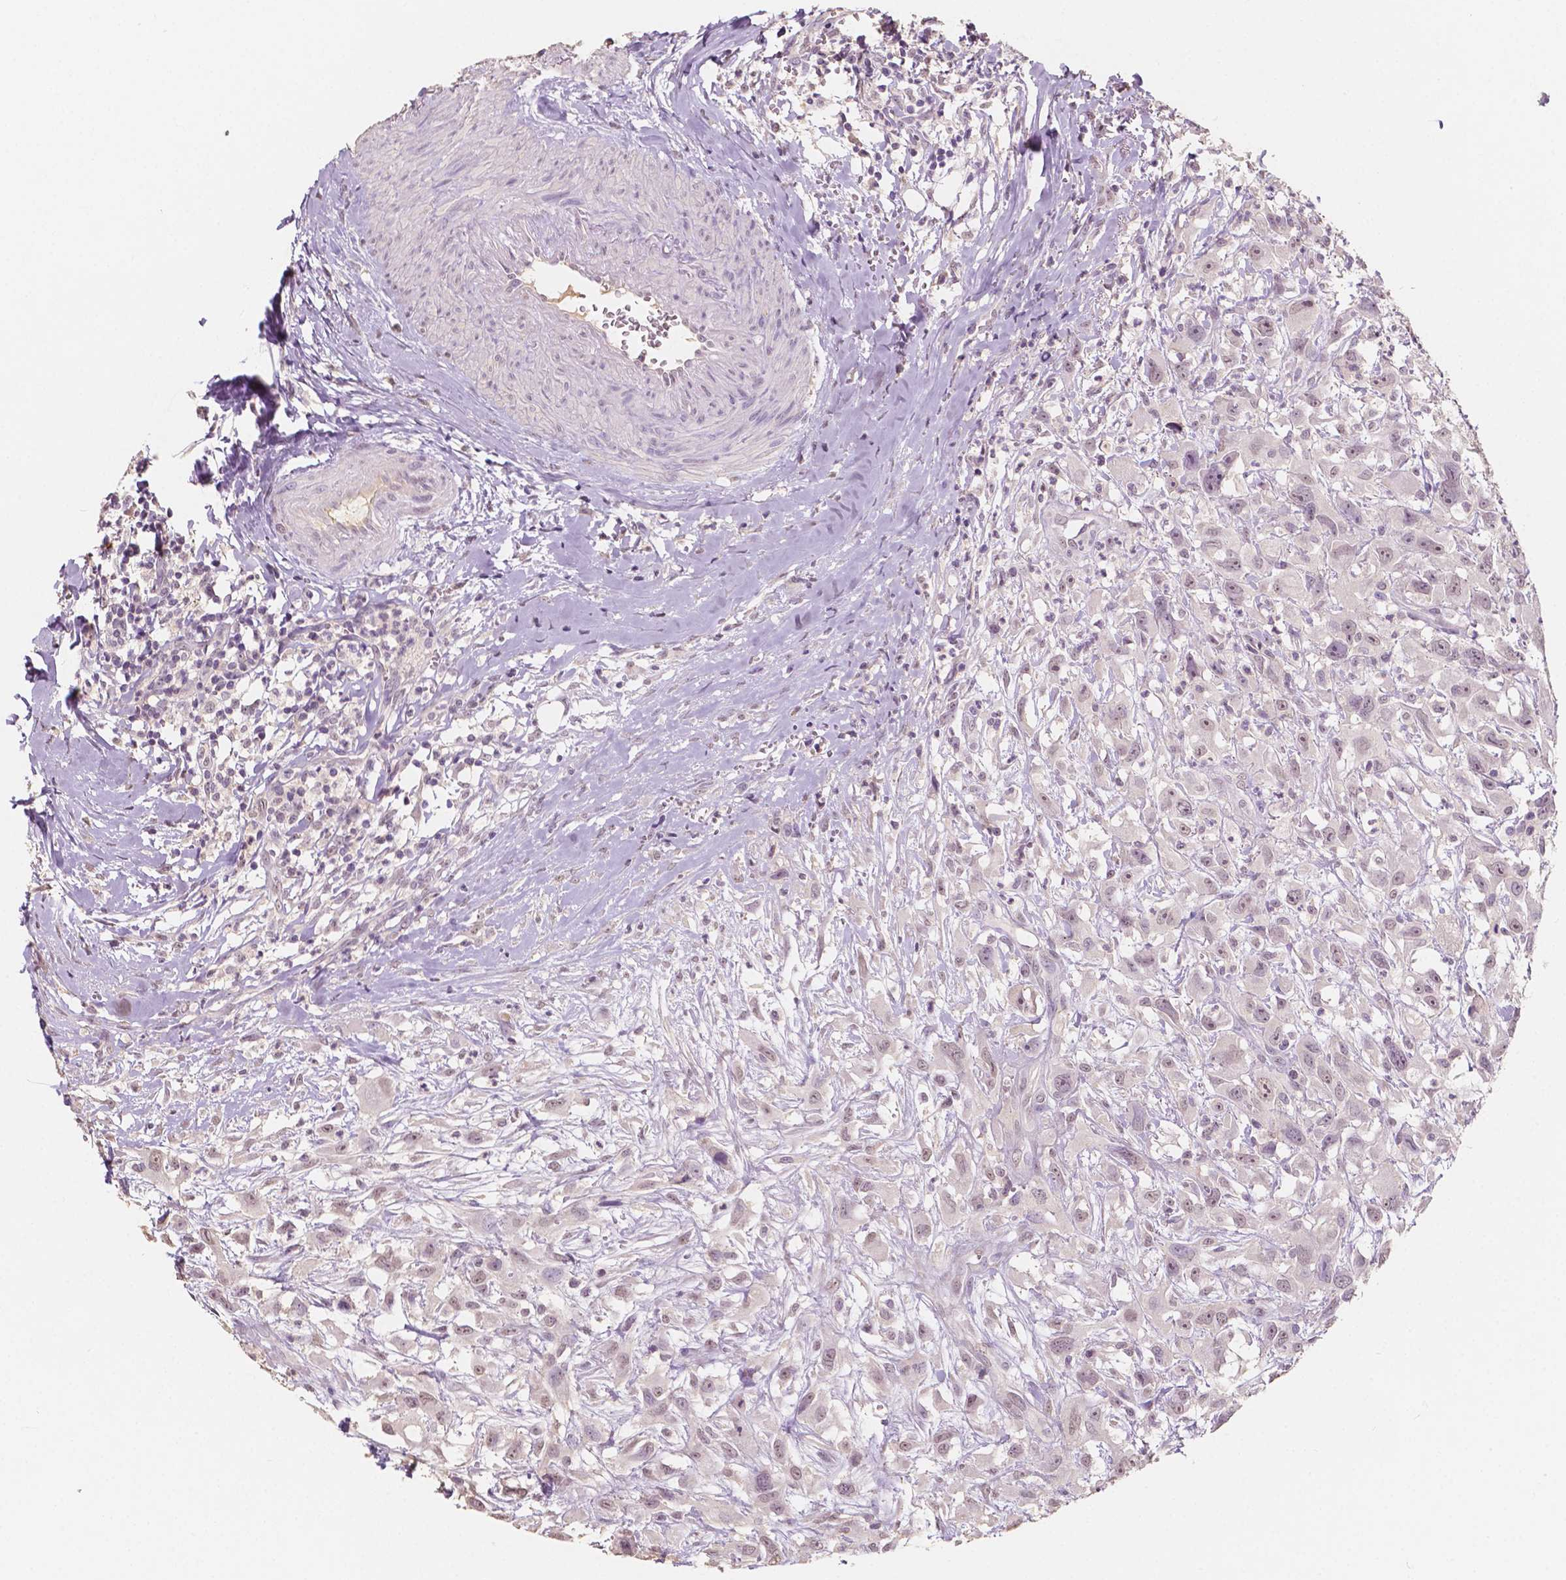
{"staining": {"intensity": "moderate", "quantity": "<25%", "location": "nuclear"}, "tissue": "head and neck cancer", "cell_type": "Tumor cells", "image_type": "cancer", "snomed": [{"axis": "morphology", "description": "Squamous cell carcinoma, NOS"}, {"axis": "morphology", "description": "Squamous cell carcinoma, metastatic, NOS"}, {"axis": "topography", "description": "Oral tissue"}, {"axis": "topography", "description": "Head-Neck"}], "caption": "Human head and neck cancer stained with a brown dye demonstrates moderate nuclear positive positivity in approximately <25% of tumor cells.", "gene": "SOX15", "patient": {"sex": "female", "age": 85}}